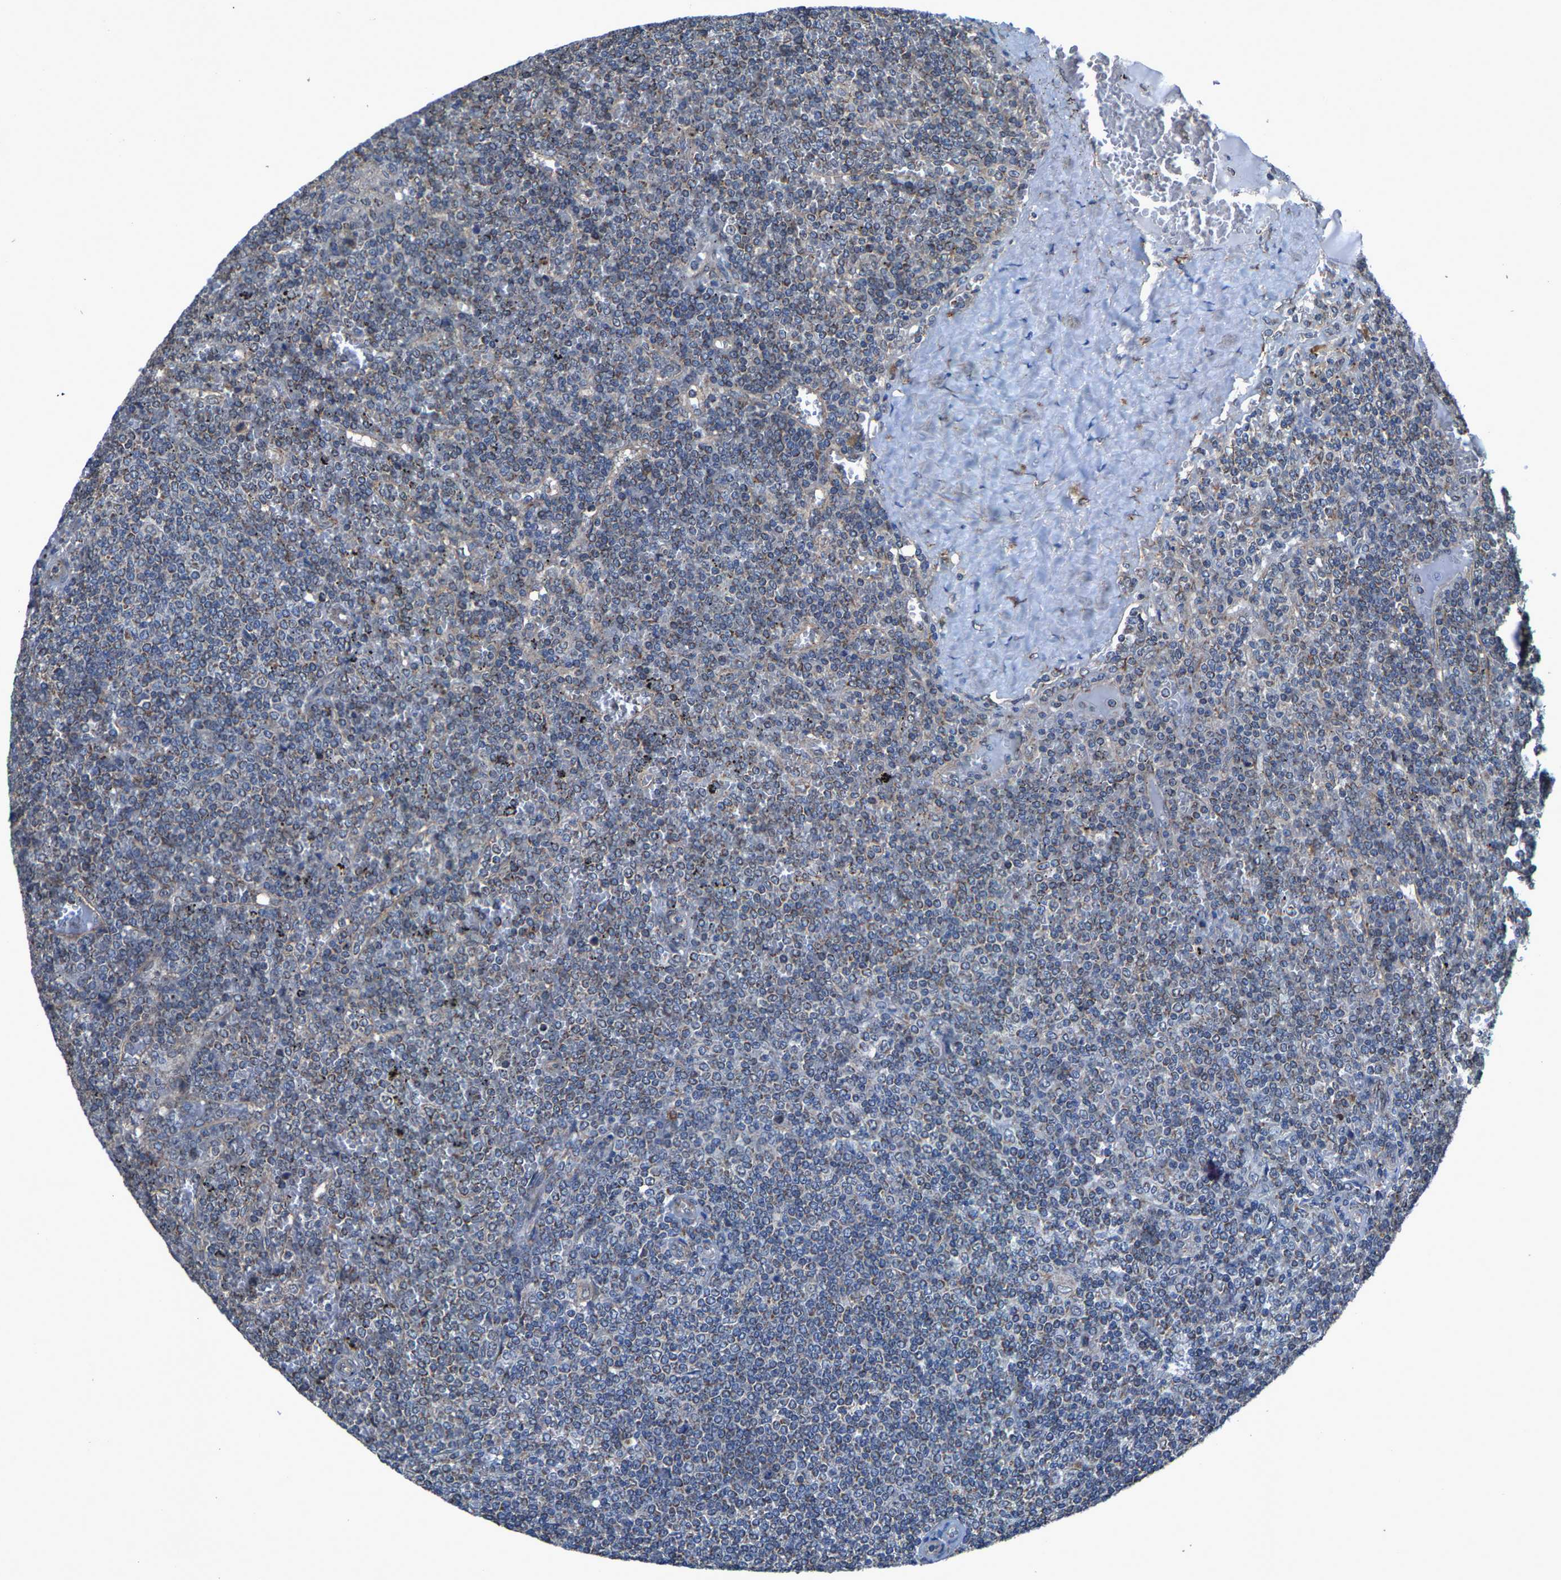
{"staining": {"intensity": "weak", "quantity": "<25%", "location": "cytoplasmic/membranous"}, "tissue": "lymphoma", "cell_type": "Tumor cells", "image_type": "cancer", "snomed": [{"axis": "morphology", "description": "Malignant lymphoma, non-Hodgkin's type, Low grade"}, {"axis": "topography", "description": "Spleen"}], "caption": "IHC photomicrograph of human malignant lymphoma, non-Hodgkin's type (low-grade) stained for a protein (brown), which shows no staining in tumor cells. (Brightfield microscopy of DAB immunohistochemistry at high magnification).", "gene": "PDP1", "patient": {"sex": "female", "age": 19}}